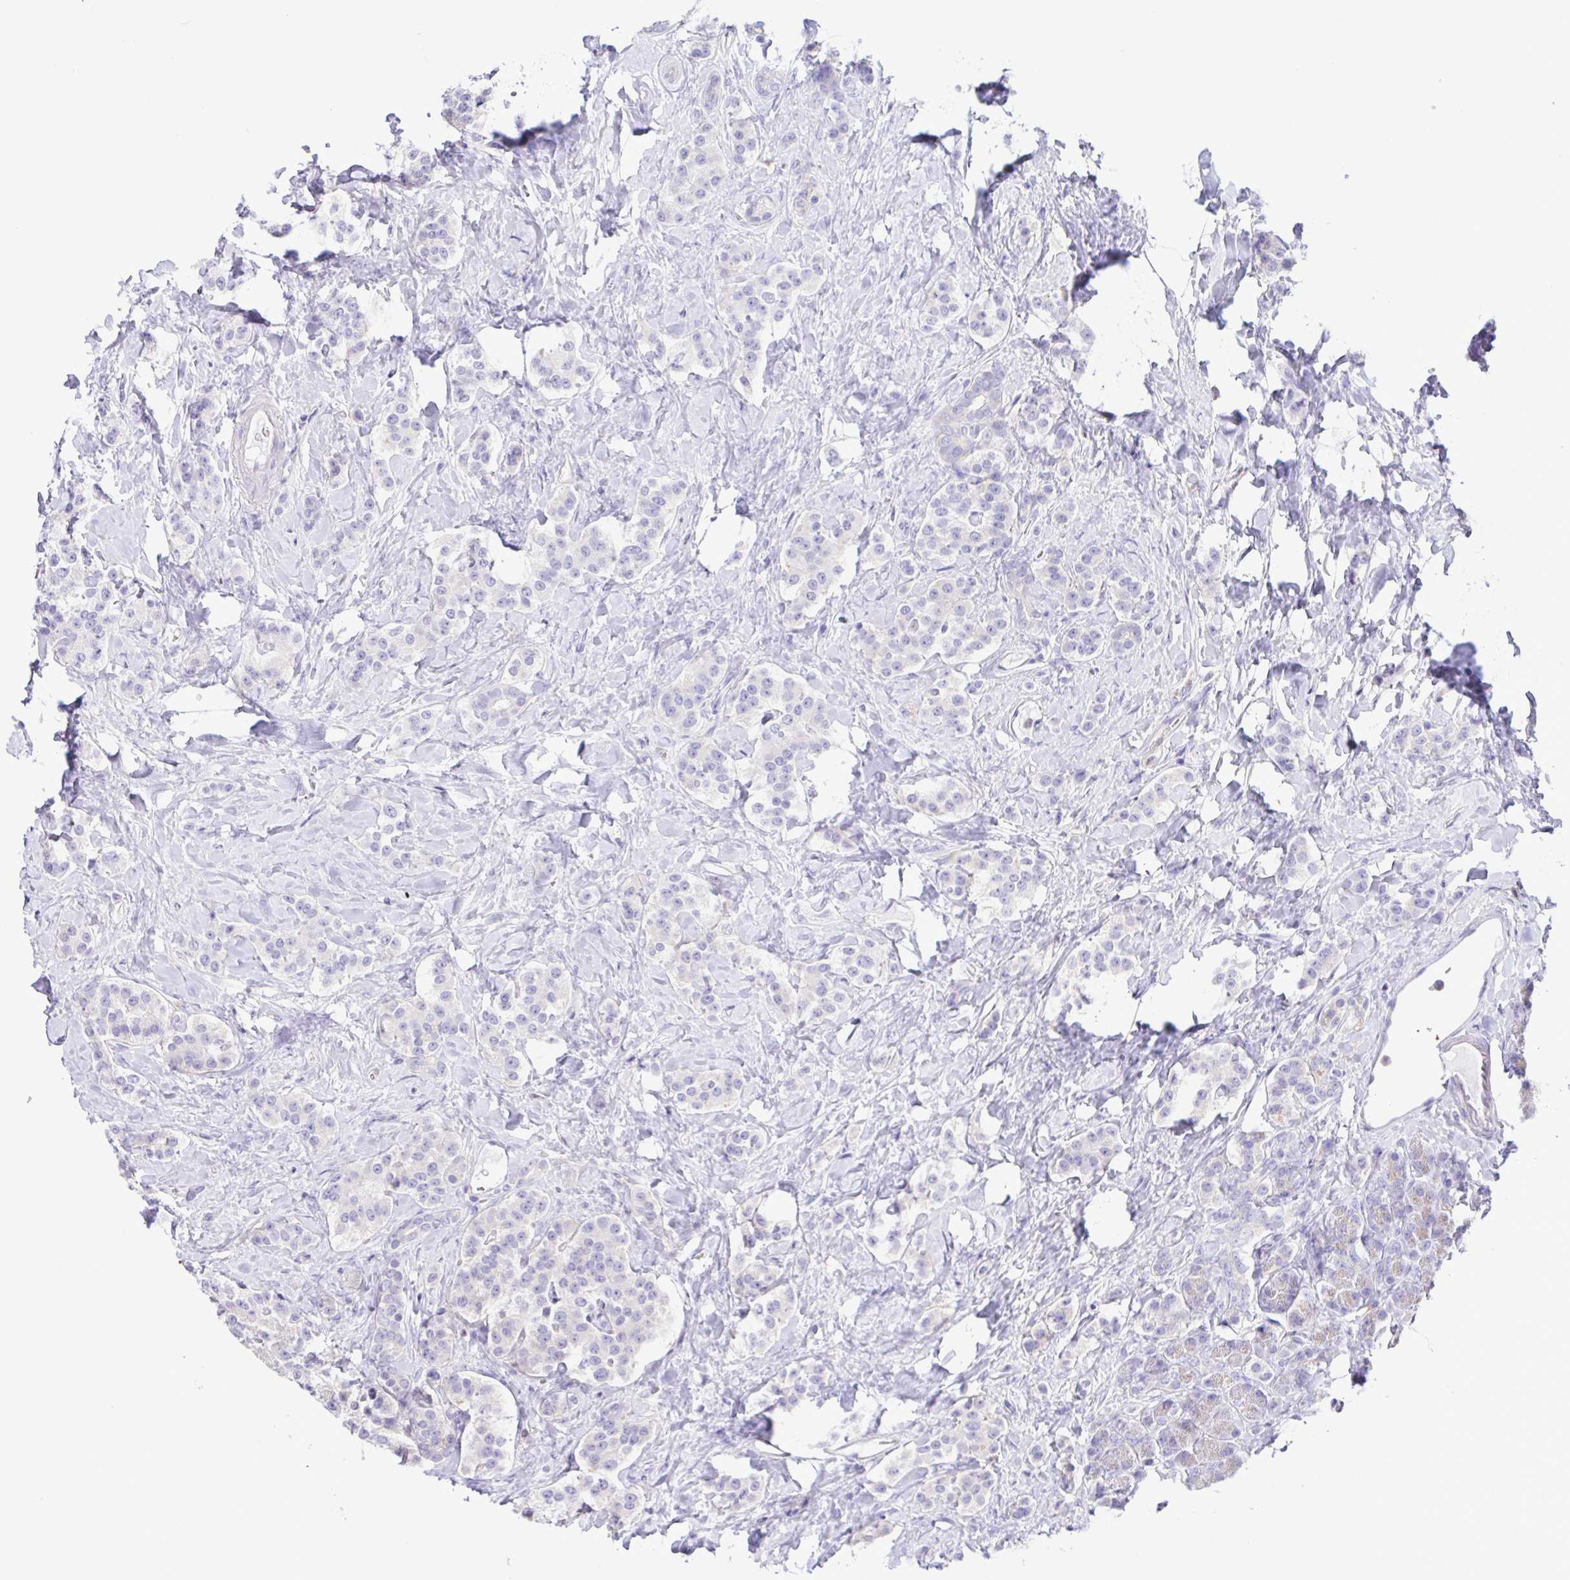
{"staining": {"intensity": "negative", "quantity": "none", "location": "none"}, "tissue": "carcinoid", "cell_type": "Tumor cells", "image_type": "cancer", "snomed": [{"axis": "morphology", "description": "Normal tissue, NOS"}, {"axis": "morphology", "description": "Carcinoid, malignant, NOS"}, {"axis": "topography", "description": "Pancreas"}], "caption": "This is an IHC photomicrograph of malignant carcinoid. There is no expression in tumor cells.", "gene": "CYP17A1", "patient": {"sex": "male", "age": 36}}